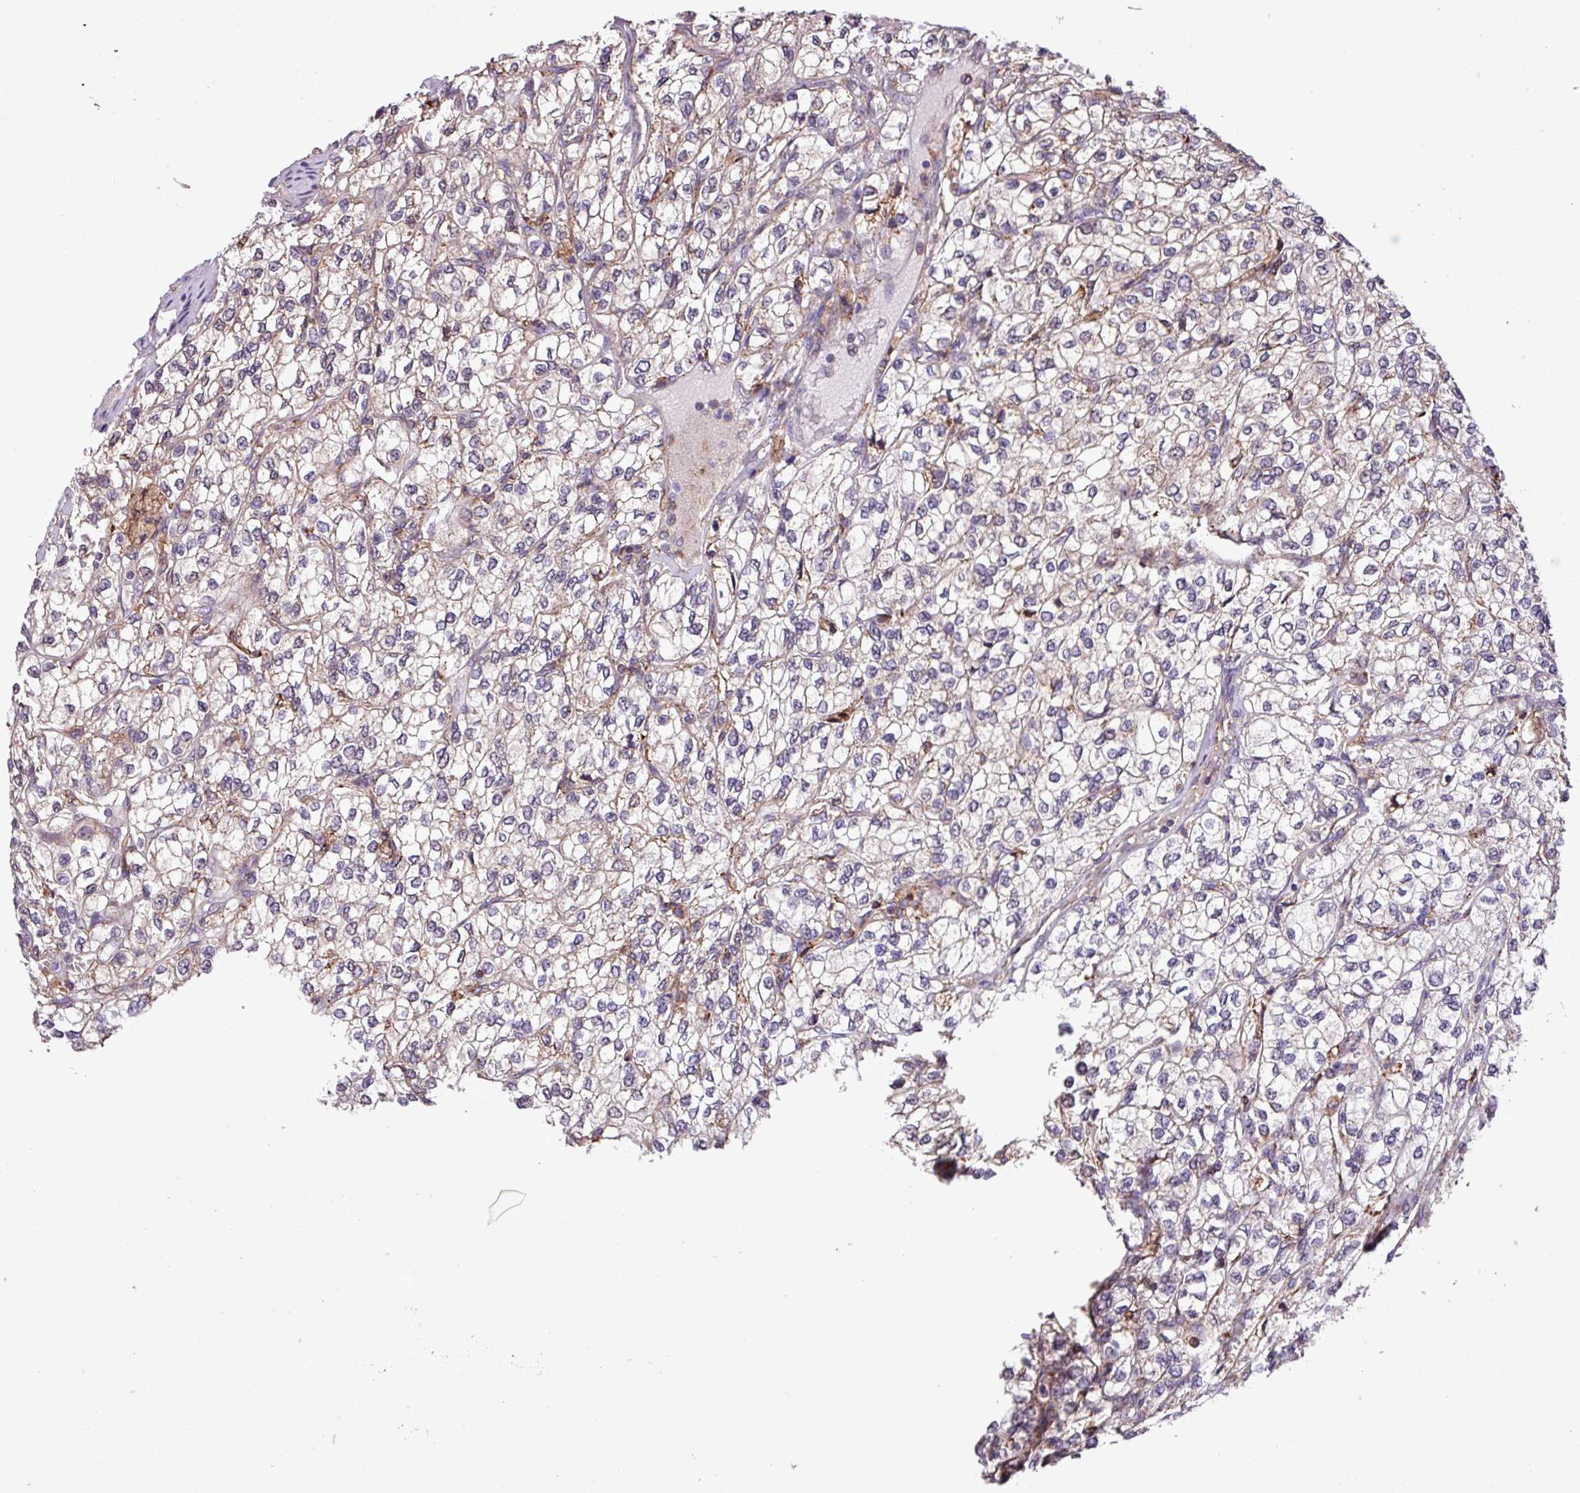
{"staining": {"intensity": "weak", "quantity": "25%-75%", "location": "cytoplasmic/membranous"}, "tissue": "renal cancer", "cell_type": "Tumor cells", "image_type": "cancer", "snomed": [{"axis": "morphology", "description": "Adenocarcinoma, NOS"}, {"axis": "topography", "description": "Kidney"}], "caption": "Tumor cells exhibit weak cytoplasmic/membranous positivity in approximately 25%-75% of cells in renal cancer (adenocarcinoma).", "gene": "RPP25L", "patient": {"sex": "male", "age": 80}}